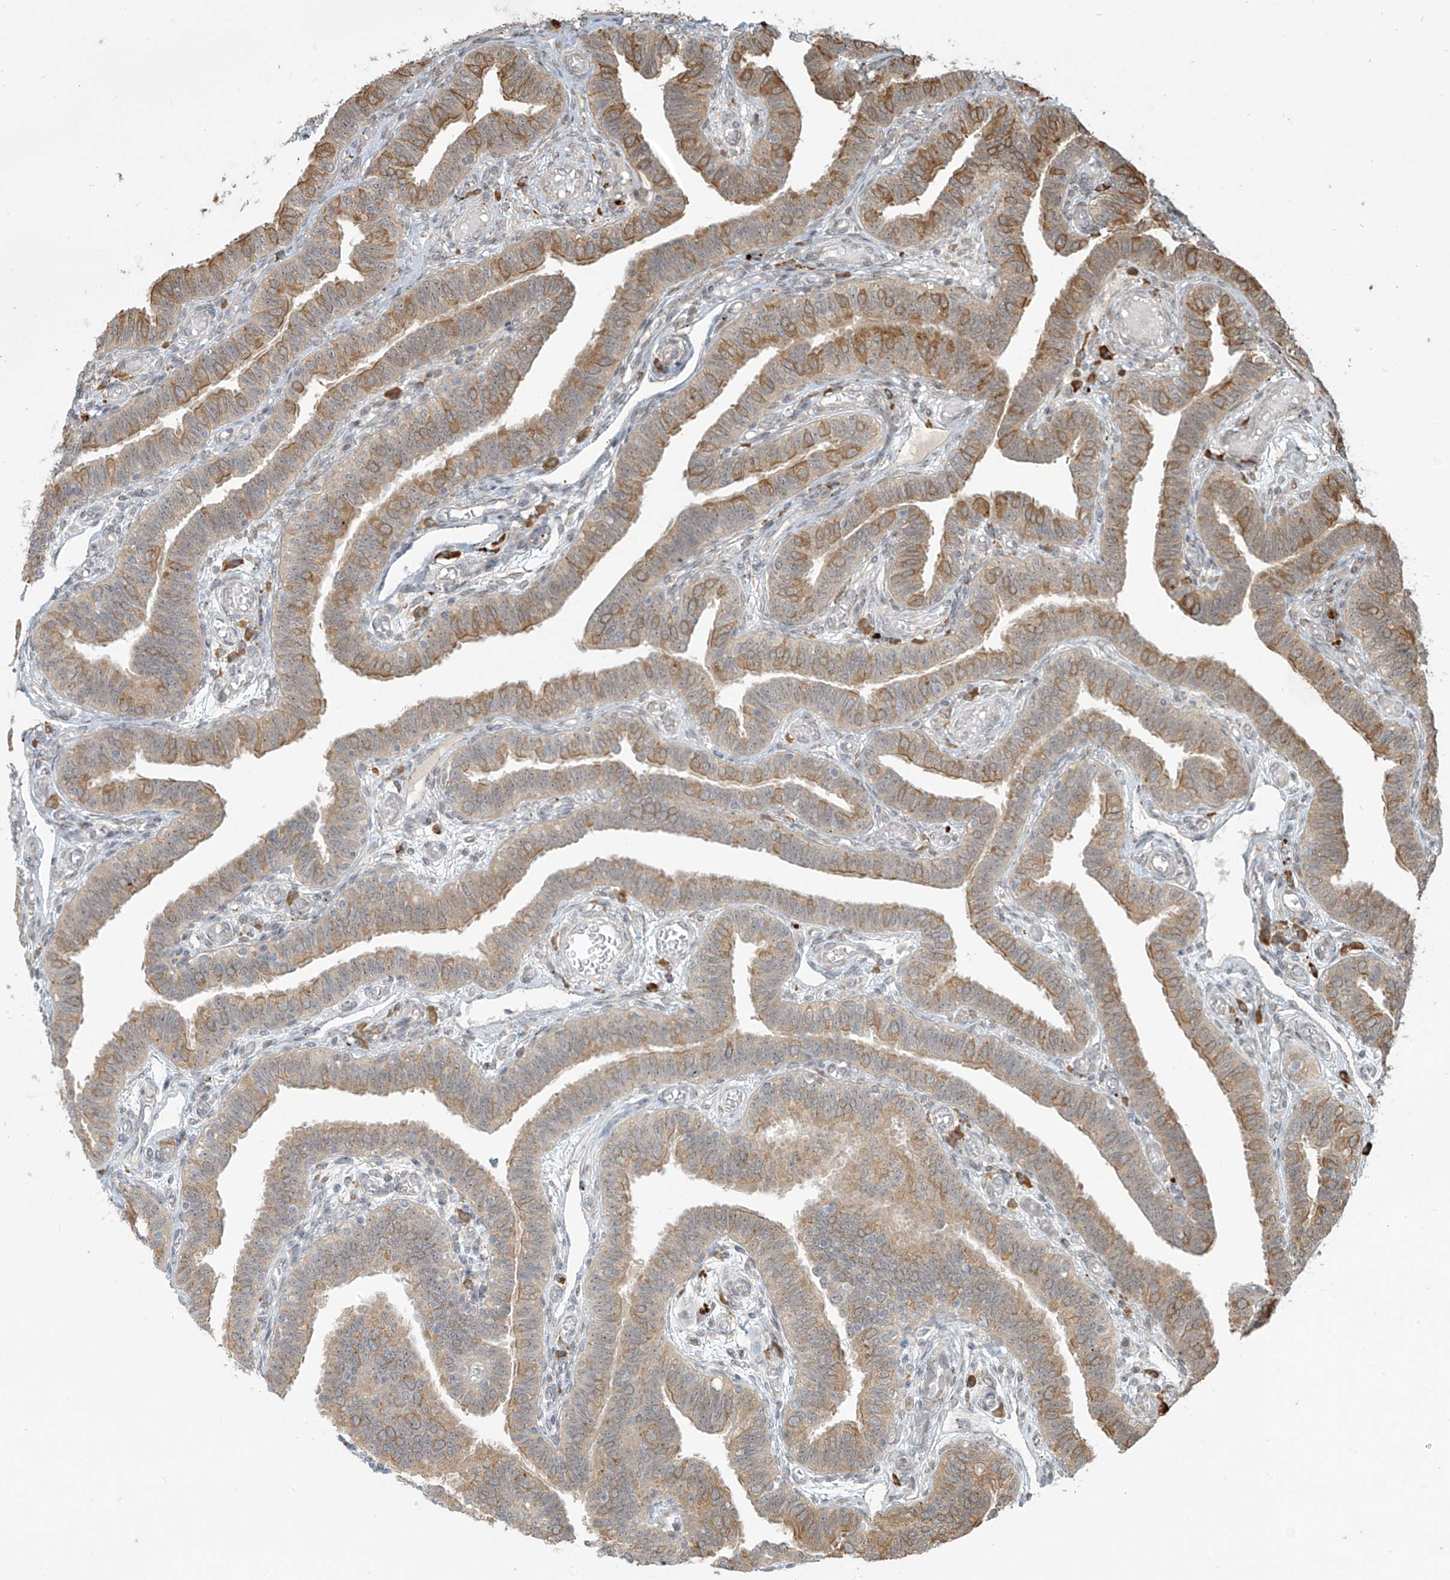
{"staining": {"intensity": "moderate", "quantity": ">75%", "location": "cytoplasmic/membranous"}, "tissue": "fallopian tube", "cell_type": "Glandular cells", "image_type": "normal", "snomed": [{"axis": "morphology", "description": "Normal tissue, NOS"}, {"axis": "topography", "description": "Fallopian tube"}], "caption": "IHC photomicrograph of normal fallopian tube stained for a protein (brown), which reveals medium levels of moderate cytoplasmic/membranous expression in approximately >75% of glandular cells.", "gene": "PLEKHM3", "patient": {"sex": "female", "age": 39}}